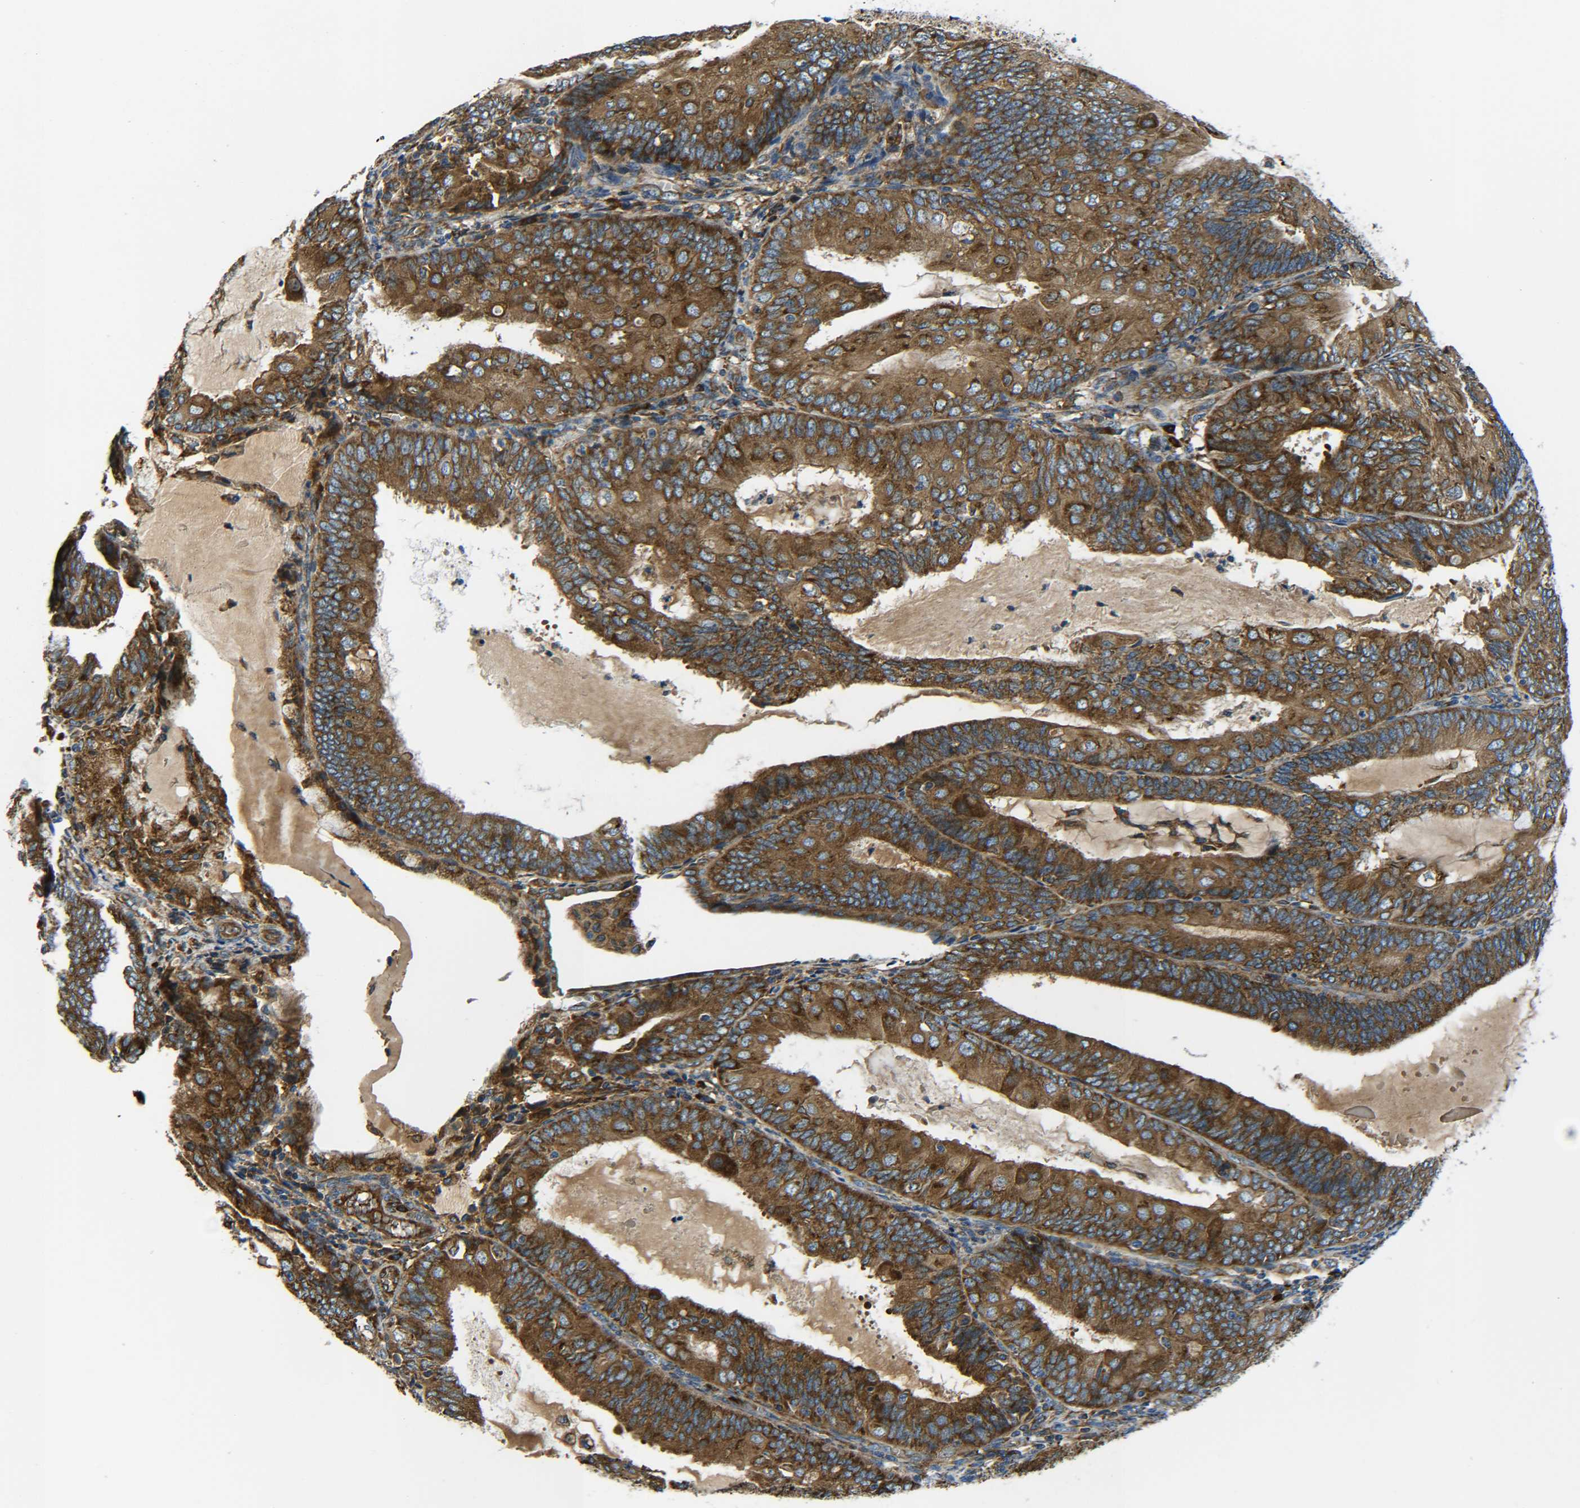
{"staining": {"intensity": "strong", "quantity": ">75%", "location": "cytoplasmic/membranous"}, "tissue": "endometrial cancer", "cell_type": "Tumor cells", "image_type": "cancer", "snomed": [{"axis": "morphology", "description": "Adenocarcinoma, NOS"}, {"axis": "topography", "description": "Endometrium"}], "caption": "Protein staining demonstrates strong cytoplasmic/membranous expression in about >75% of tumor cells in endometrial cancer (adenocarcinoma).", "gene": "PREB", "patient": {"sex": "female", "age": 81}}